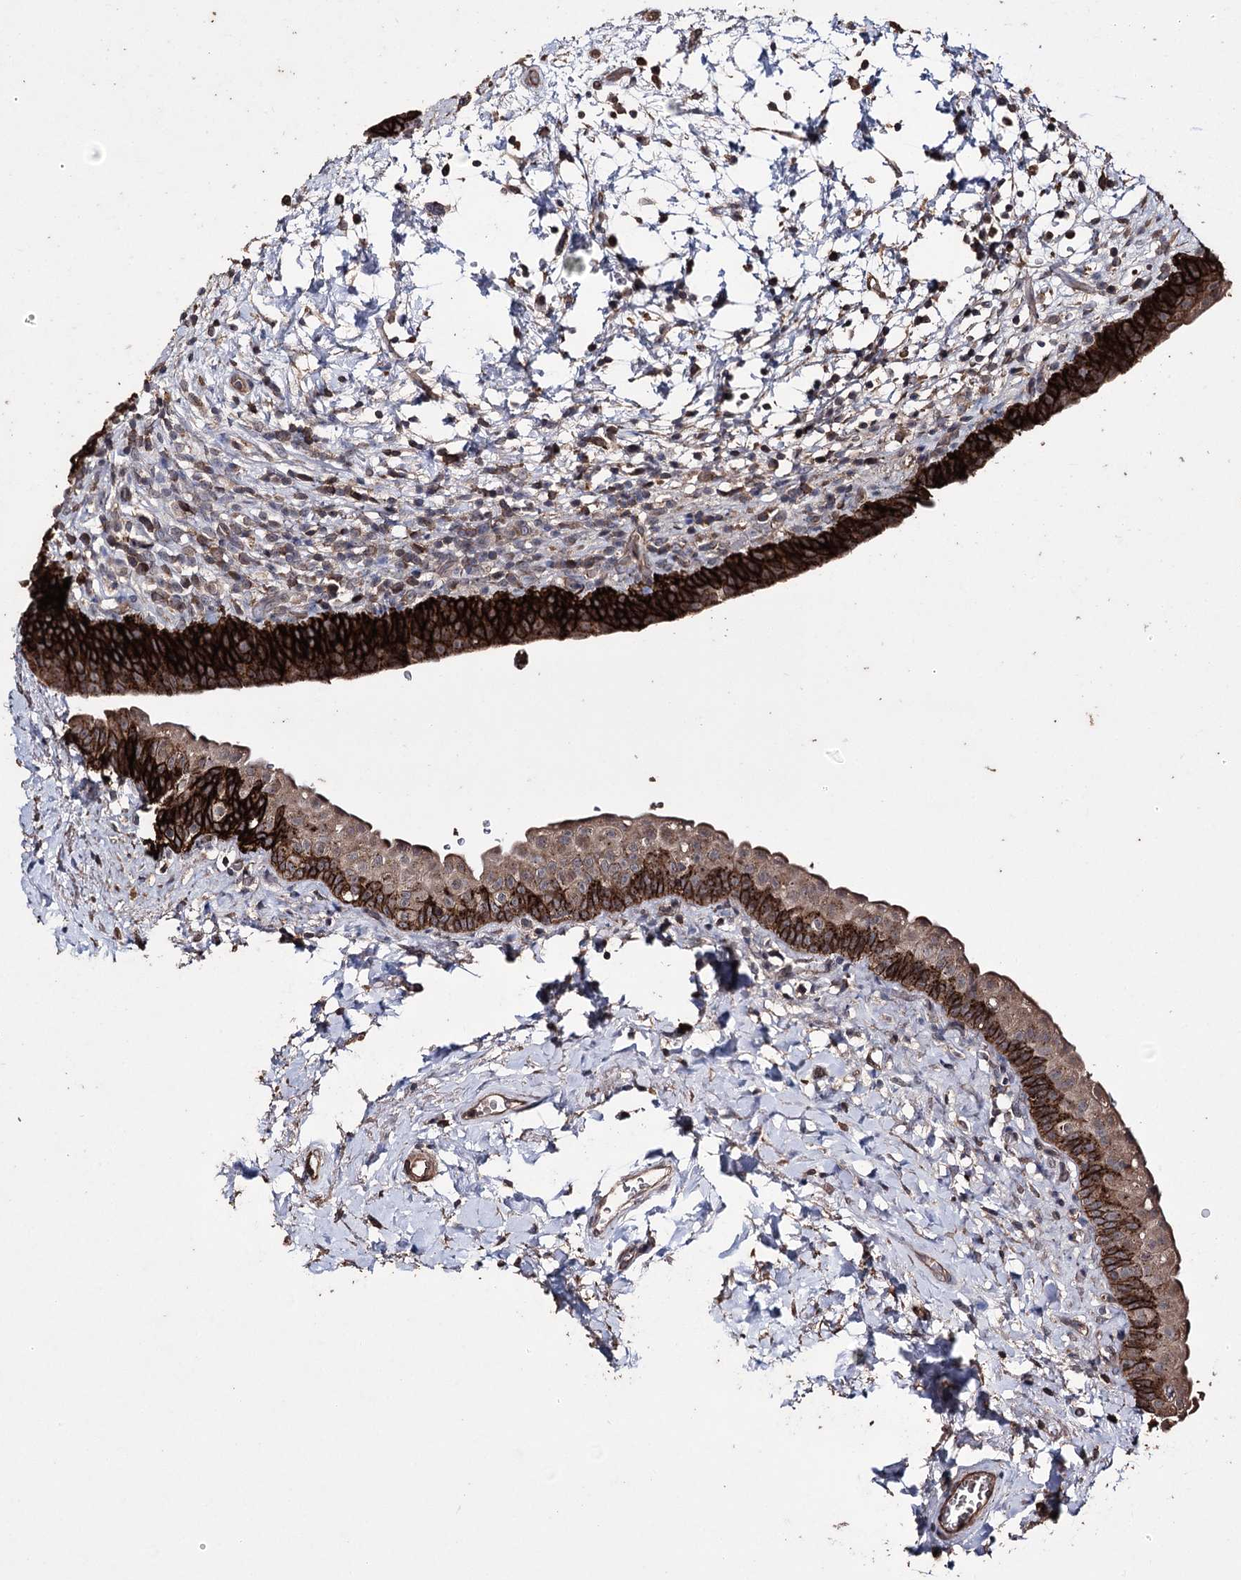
{"staining": {"intensity": "strong", "quantity": ">75%", "location": "cytoplasmic/membranous"}, "tissue": "urinary bladder", "cell_type": "Urothelial cells", "image_type": "normal", "snomed": [{"axis": "morphology", "description": "Normal tissue, NOS"}, {"axis": "topography", "description": "Urinary bladder"}], "caption": "Approximately >75% of urothelial cells in unremarkable human urinary bladder demonstrate strong cytoplasmic/membranous protein expression as visualized by brown immunohistochemical staining.", "gene": "ZNF662", "patient": {"sex": "male", "age": 83}}